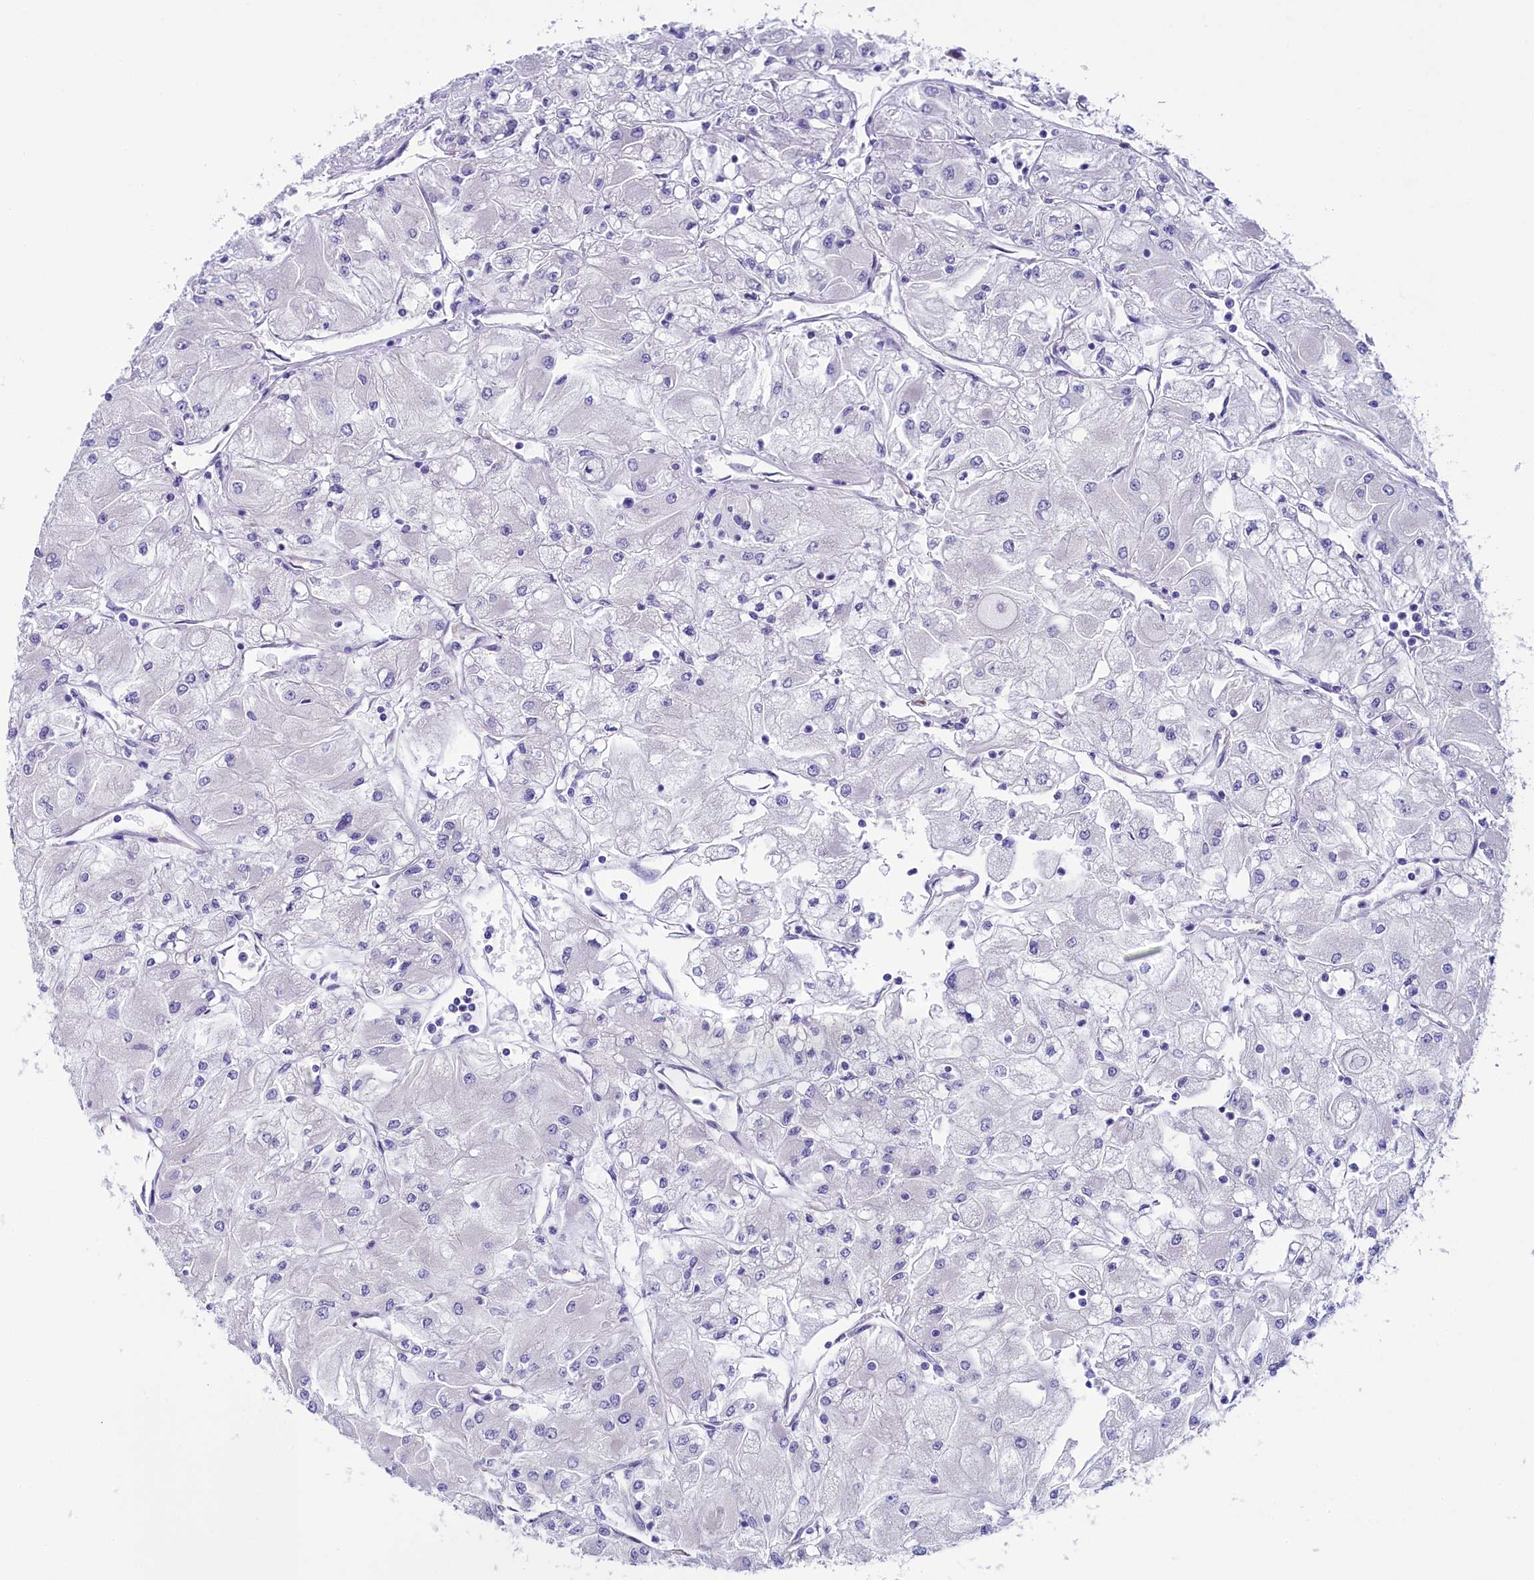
{"staining": {"intensity": "negative", "quantity": "none", "location": "none"}, "tissue": "renal cancer", "cell_type": "Tumor cells", "image_type": "cancer", "snomed": [{"axis": "morphology", "description": "Adenocarcinoma, NOS"}, {"axis": "topography", "description": "Kidney"}], "caption": "Immunohistochemical staining of human adenocarcinoma (renal) demonstrates no significant expression in tumor cells.", "gene": "SKA3", "patient": {"sex": "male", "age": 80}}